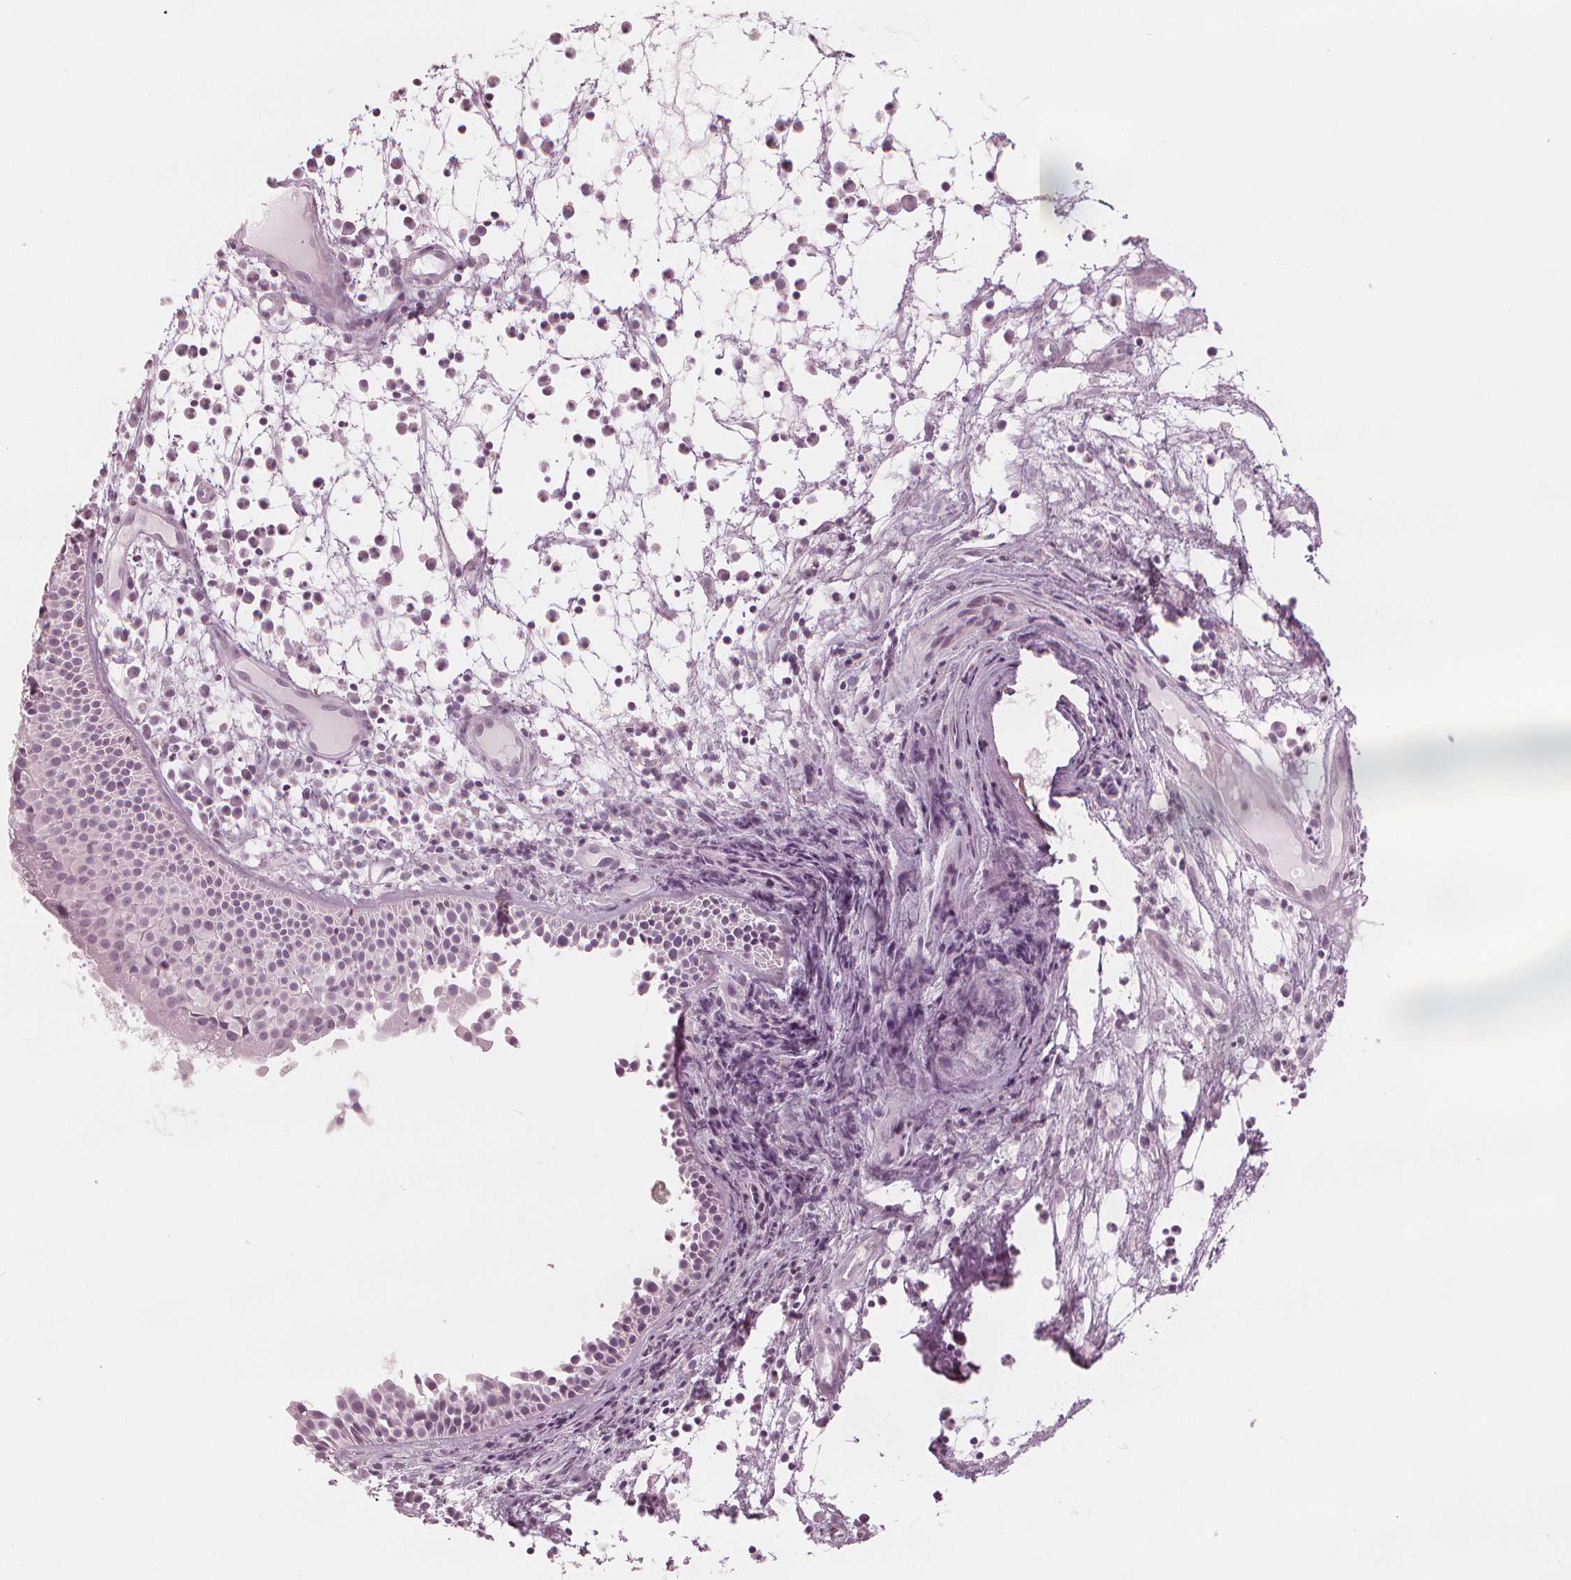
{"staining": {"intensity": "weak", "quantity": "<25%", "location": "nuclear"}, "tissue": "nasopharynx", "cell_type": "Respiratory epithelial cells", "image_type": "normal", "snomed": [{"axis": "morphology", "description": "Normal tissue, NOS"}, {"axis": "topography", "description": "Nasopharynx"}], "caption": "Immunohistochemistry (IHC) of benign human nasopharynx displays no positivity in respiratory epithelial cells.", "gene": "PAEP", "patient": {"sex": "male", "age": 31}}